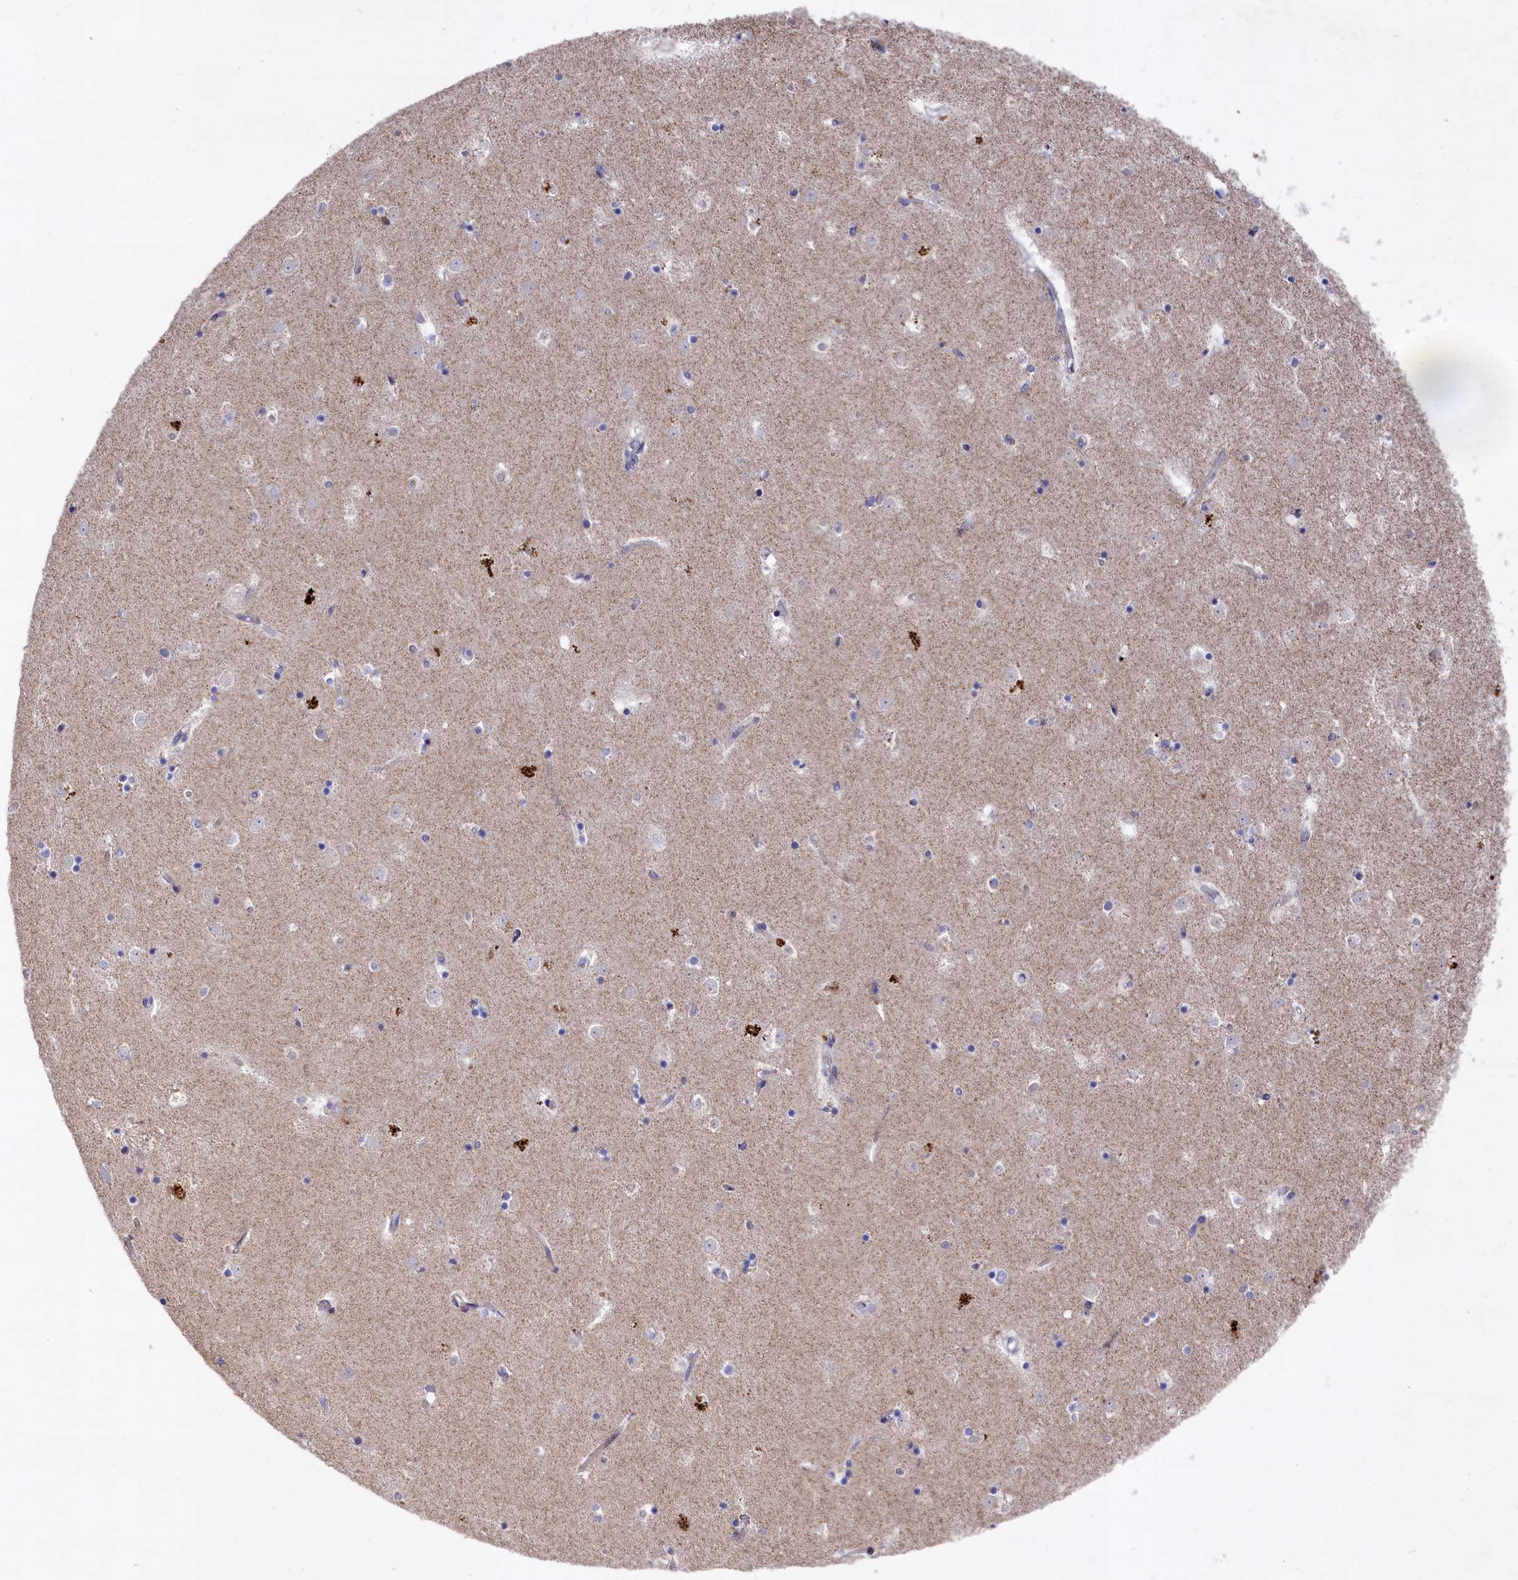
{"staining": {"intensity": "negative", "quantity": "none", "location": "none"}, "tissue": "caudate", "cell_type": "Glial cells", "image_type": "normal", "snomed": [{"axis": "morphology", "description": "Normal tissue, NOS"}, {"axis": "topography", "description": "Lateral ventricle wall"}], "caption": "An image of human caudate is negative for staining in glial cells. Brightfield microscopy of immunohistochemistry (IHC) stained with DAB (brown) and hematoxylin (blue), captured at high magnification.", "gene": "GPR108", "patient": {"sex": "female", "age": 52}}